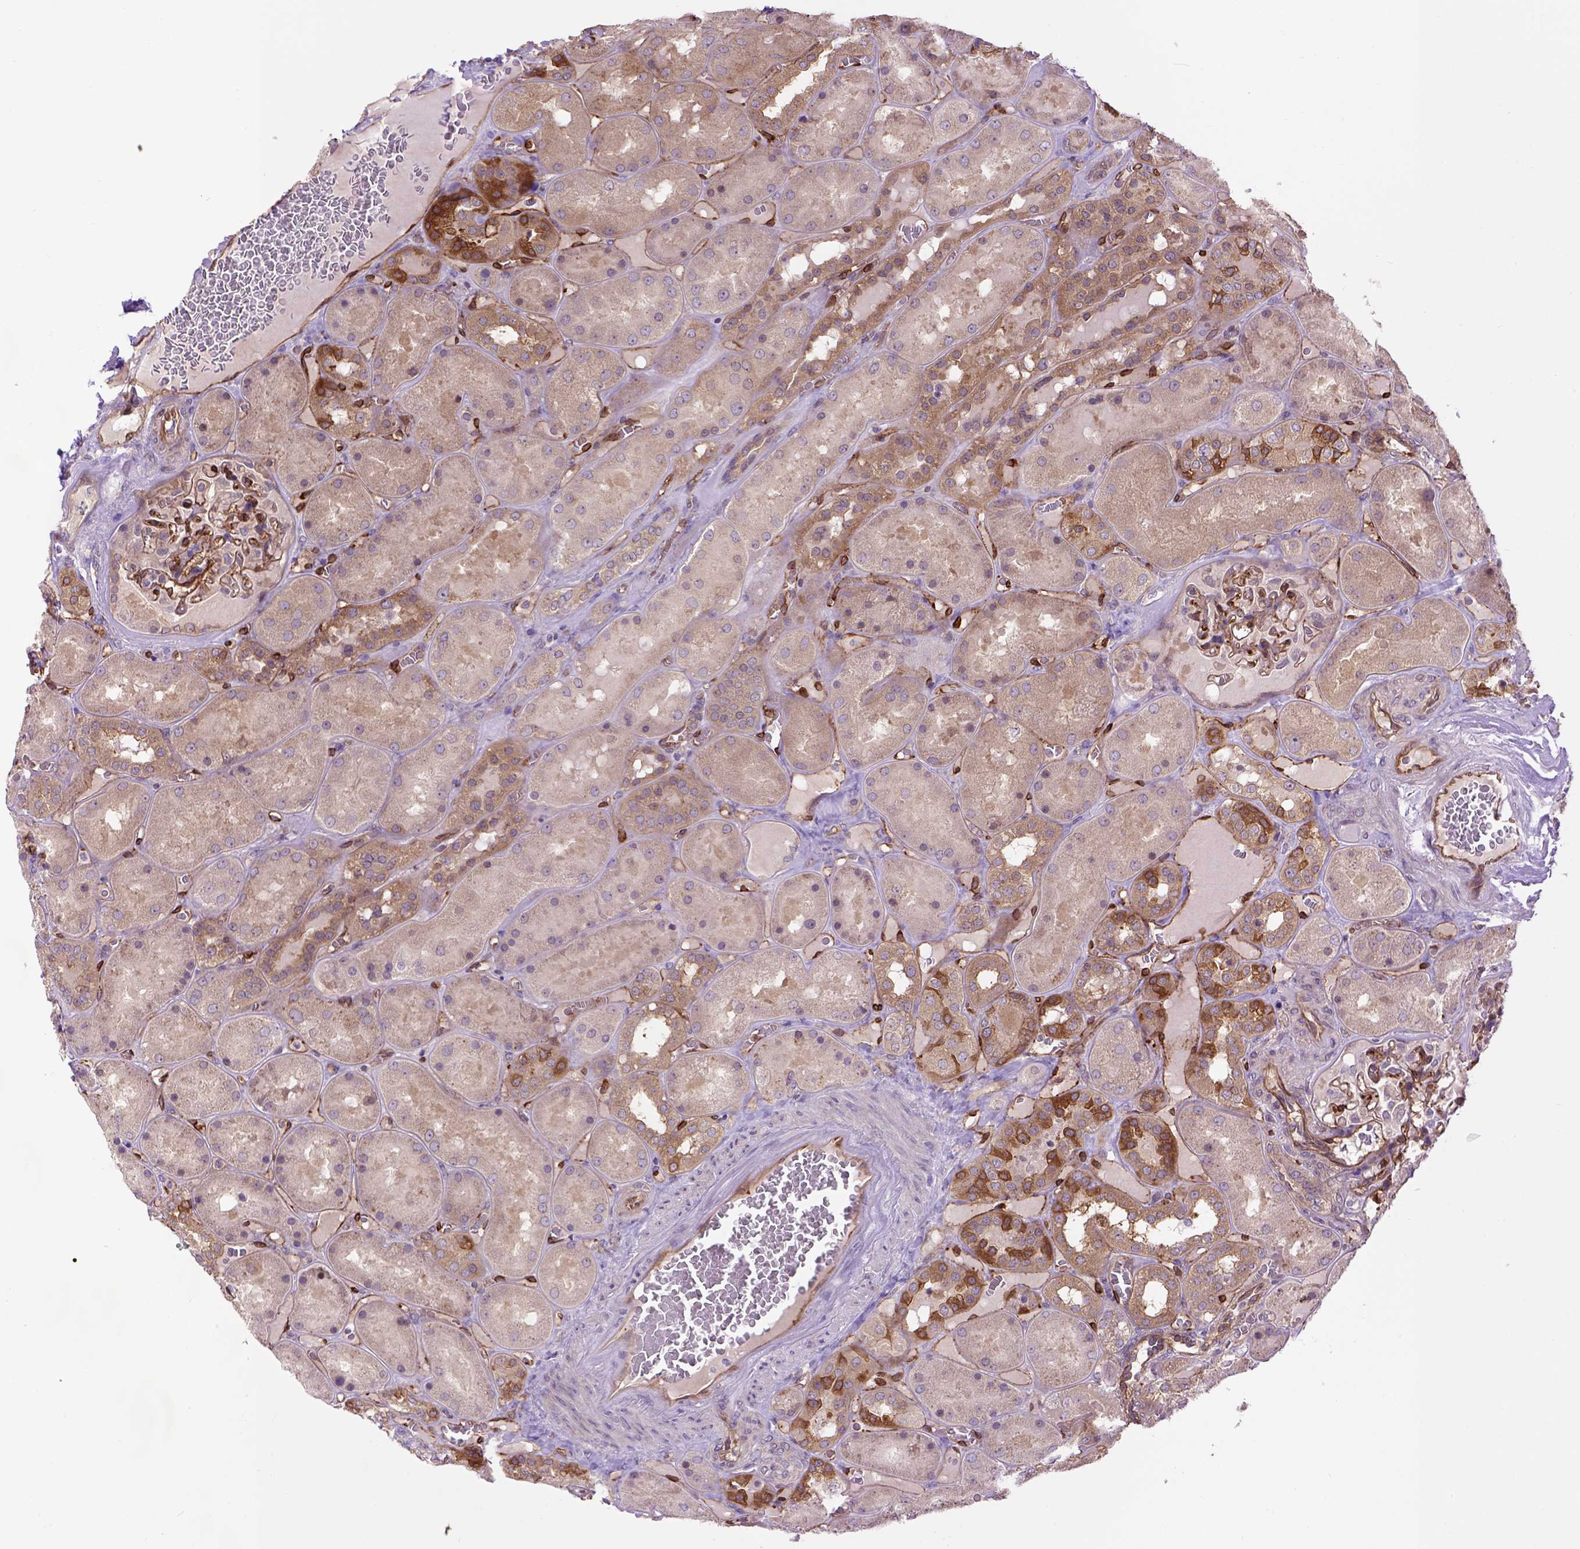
{"staining": {"intensity": "strong", "quantity": ">75%", "location": "cytoplasmic/membranous"}, "tissue": "kidney", "cell_type": "Cells in glomeruli", "image_type": "normal", "snomed": [{"axis": "morphology", "description": "Normal tissue, NOS"}, {"axis": "topography", "description": "Kidney"}], "caption": "Protein staining by IHC demonstrates strong cytoplasmic/membranous expression in about >75% of cells in glomeruli in normal kidney.", "gene": "CASKIN2", "patient": {"sex": "male", "age": 73}}